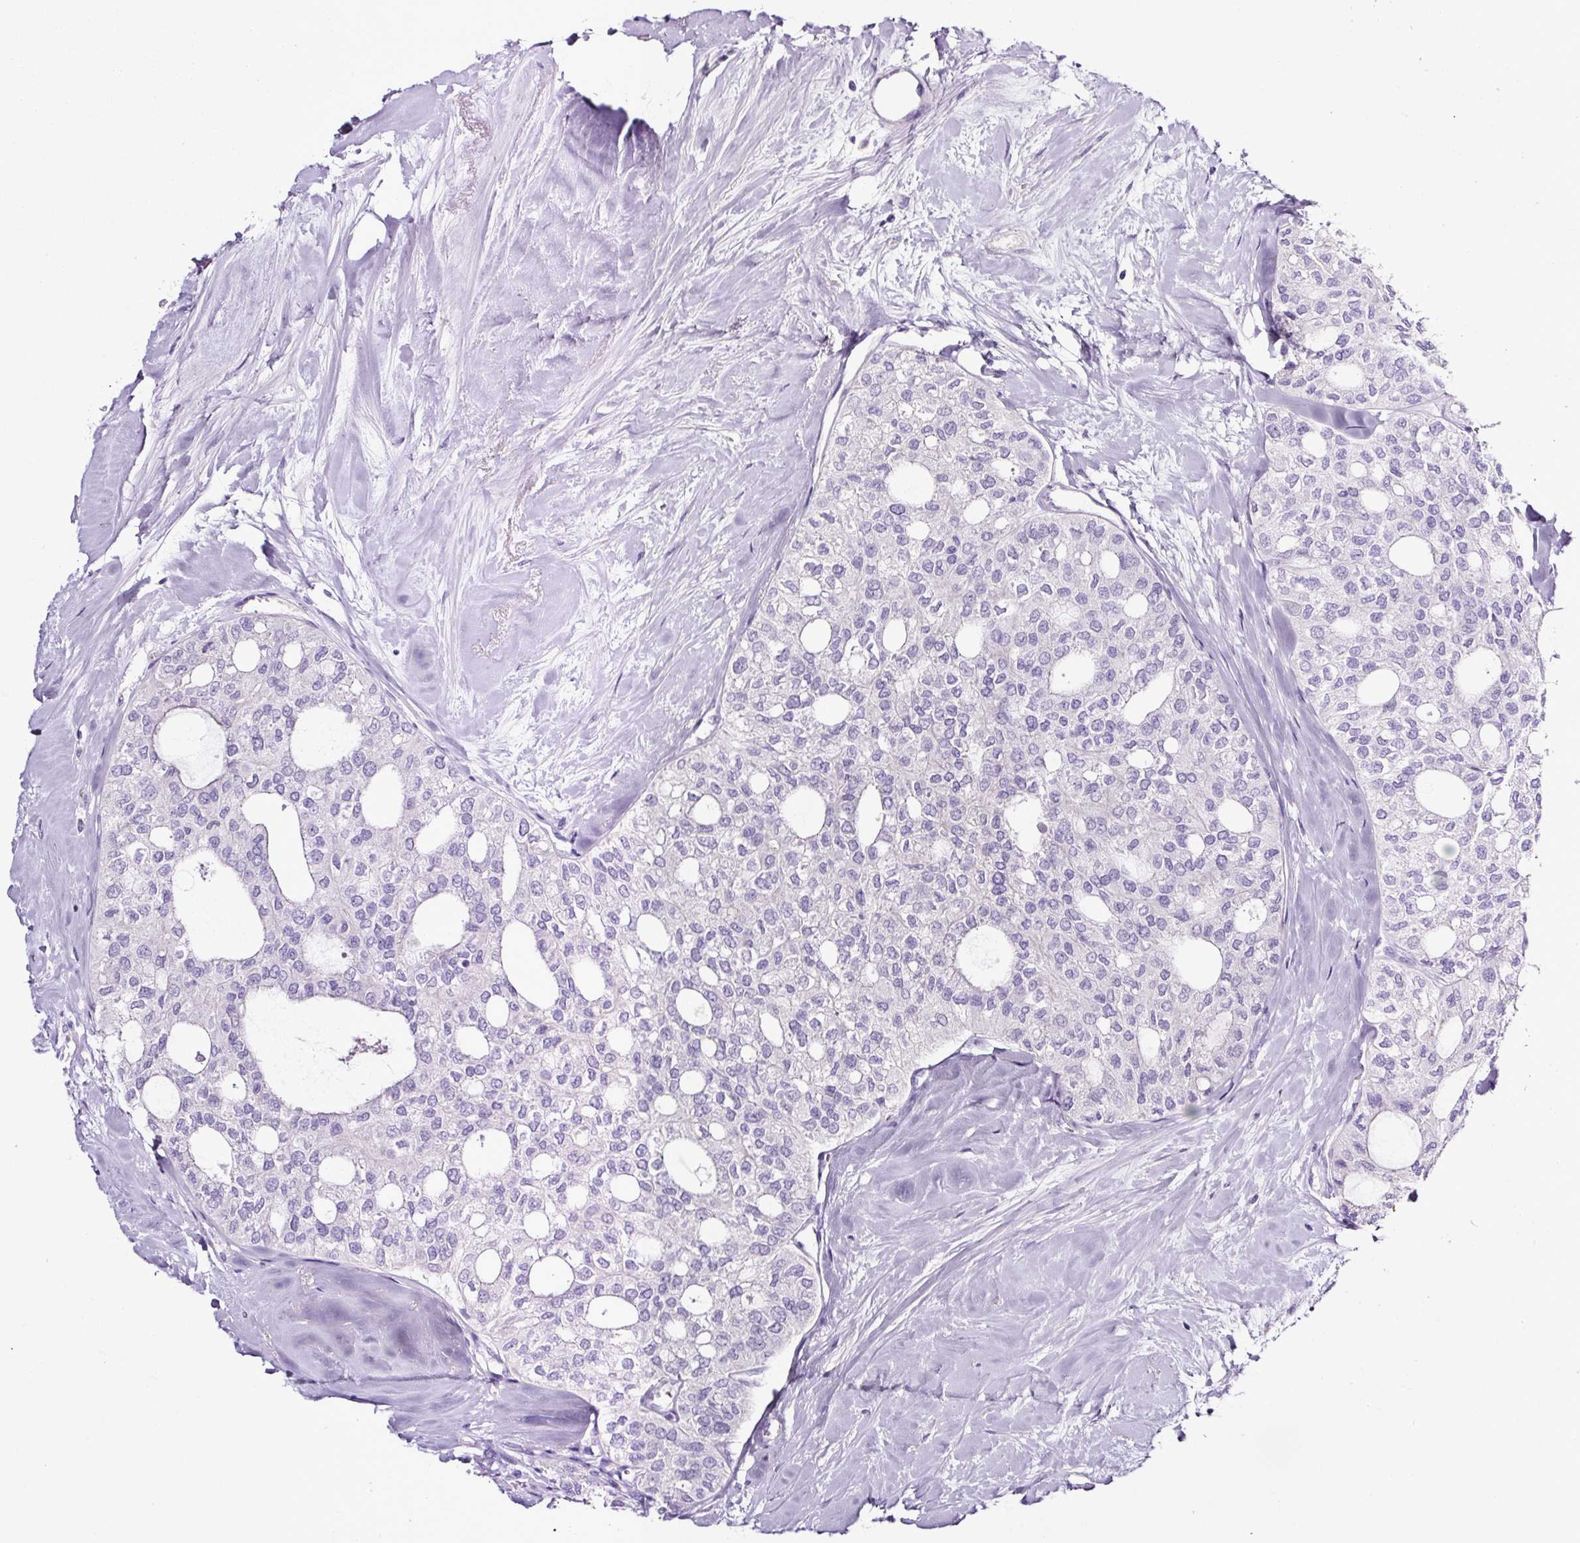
{"staining": {"intensity": "negative", "quantity": "none", "location": "none"}, "tissue": "thyroid cancer", "cell_type": "Tumor cells", "image_type": "cancer", "snomed": [{"axis": "morphology", "description": "Follicular adenoma carcinoma, NOS"}, {"axis": "topography", "description": "Thyroid gland"}], "caption": "The image shows no significant positivity in tumor cells of thyroid cancer (follicular adenoma carcinoma). The staining was performed using DAB (3,3'-diaminobenzidine) to visualize the protein expression in brown, while the nuclei were stained in blue with hematoxylin (Magnification: 20x).", "gene": "SP8", "patient": {"sex": "male", "age": 75}}